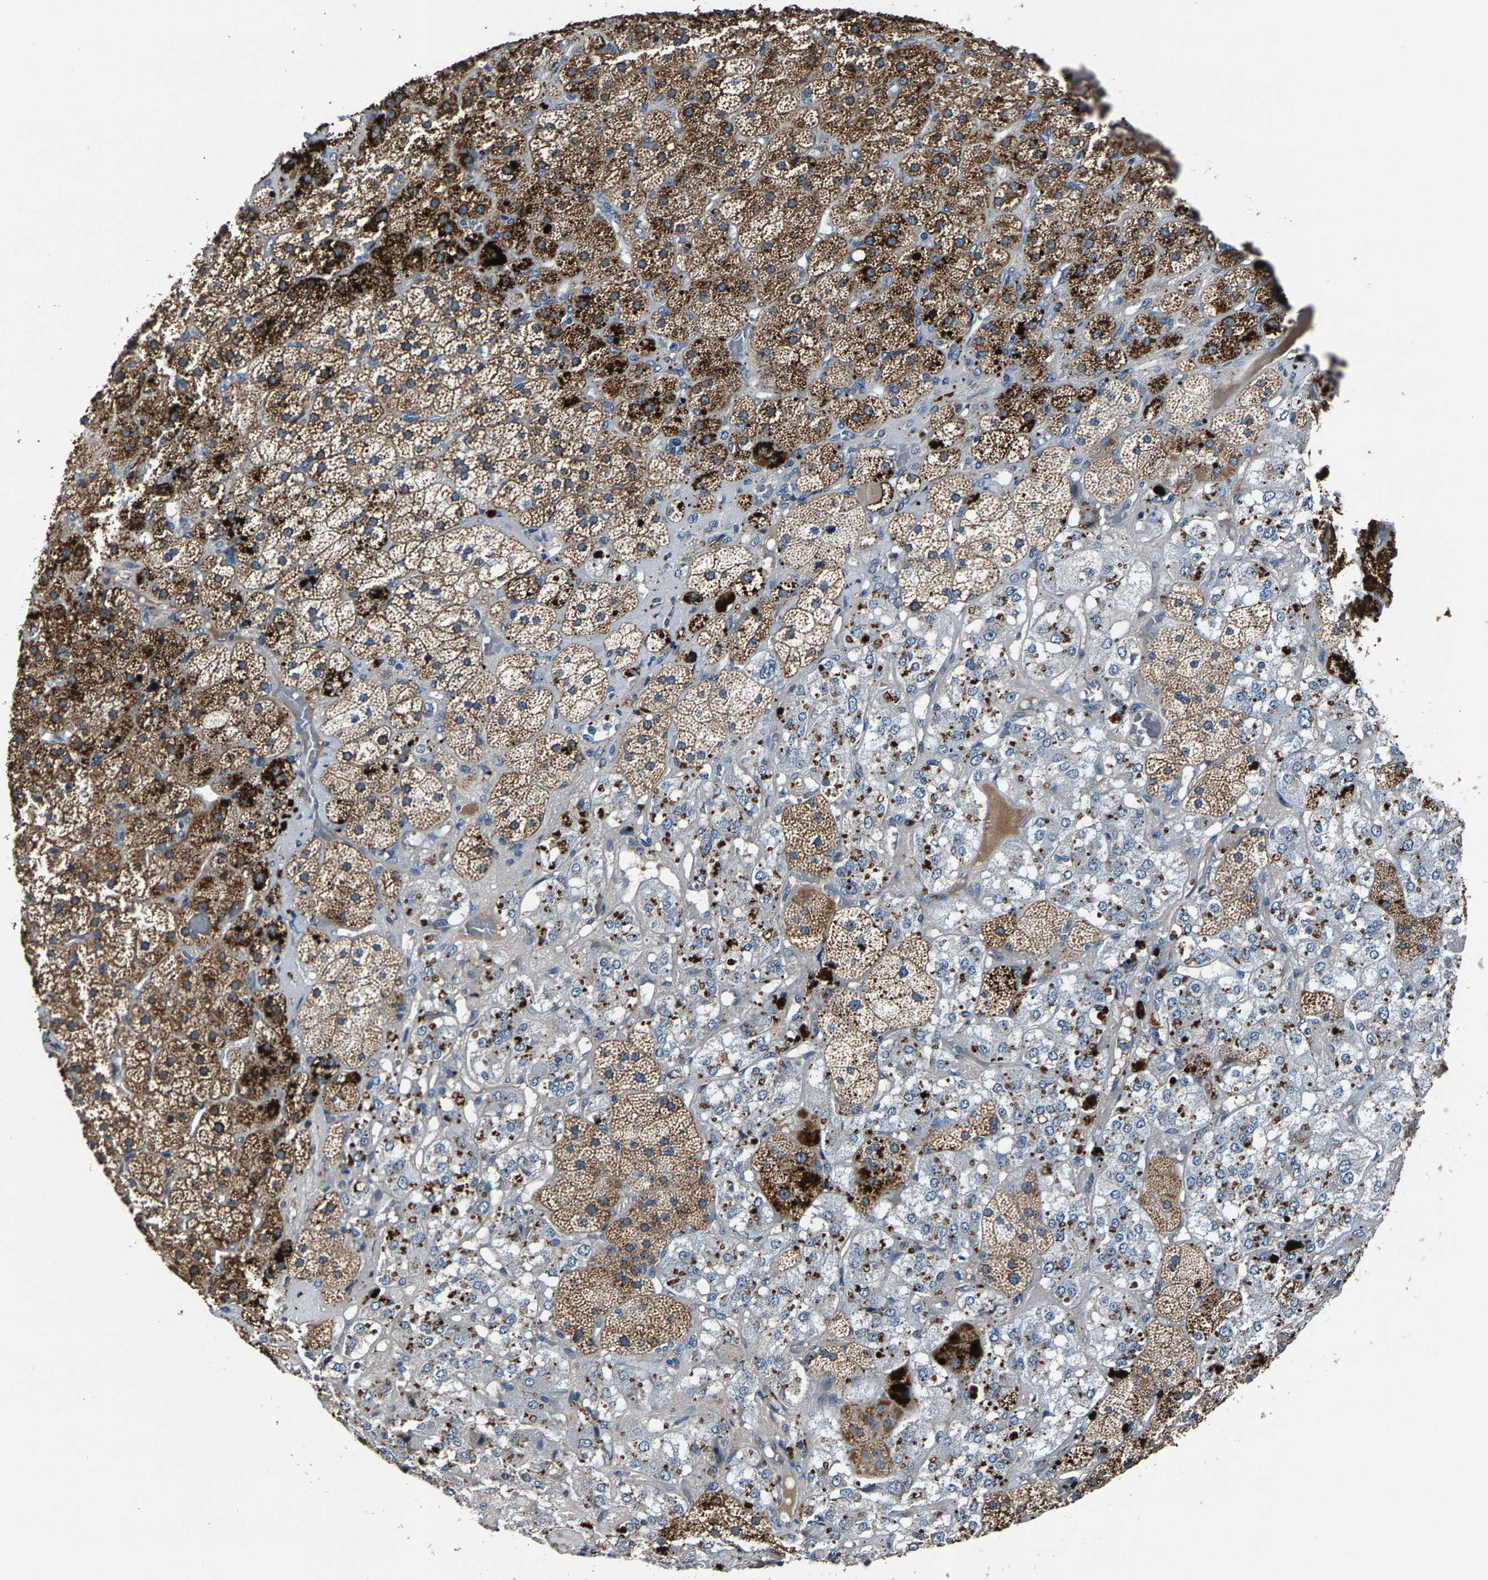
{"staining": {"intensity": "strong", "quantity": "25%-75%", "location": "cytoplasmic/membranous"}, "tissue": "adrenal gland", "cell_type": "Glandular cells", "image_type": "normal", "snomed": [{"axis": "morphology", "description": "Normal tissue, NOS"}, {"axis": "topography", "description": "Adrenal gland"}], "caption": "IHC of normal adrenal gland demonstrates high levels of strong cytoplasmic/membranous positivity in approximately 25%-75% of glandular cells. The protein of interest is stained brown, and the nuclei are stained in blue (DAB IHC with brightfield microscopy, high magnification).", "gene": "PRXL2C", "patient": {"sex": "male", "age": 57}}